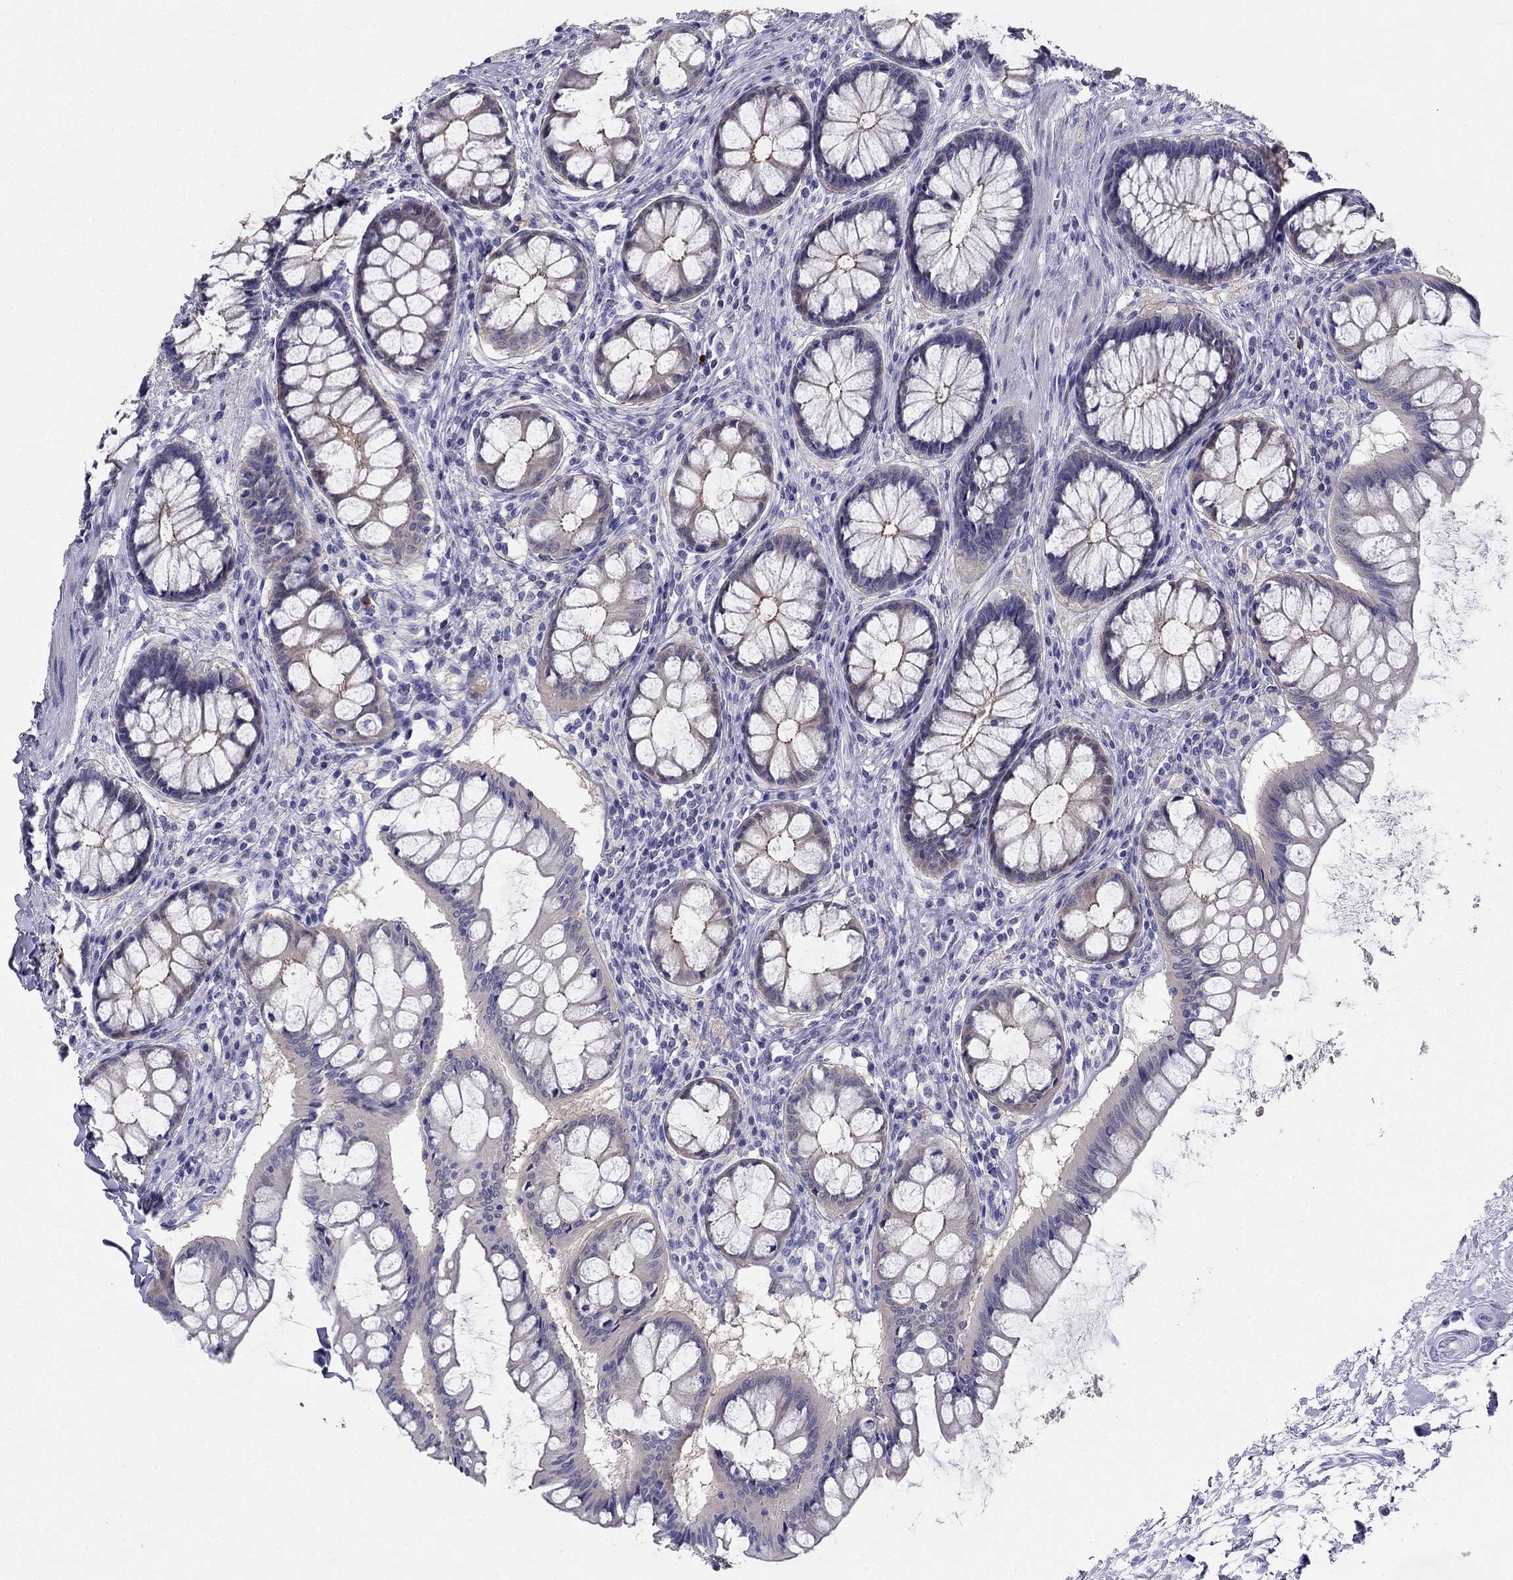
{"staining": {"intensity": "negative", "quantity": "none", "location": "none"}, "tissue": "colon", "cell_type": "Endothelial cells", "image_type": "normal", "snomed": [{"axis": "morphology", "description": "Normal tissue, NOS"}, {"axis": "topography", "description": "Colon"}], "caption": "An immunohistochemistry (IHC) histopathology image of normal colon is shown. There is no staining in endothelial cells of colon.", "gene": "RFLNA", "patient": {"sex": "female", "age": 65}}